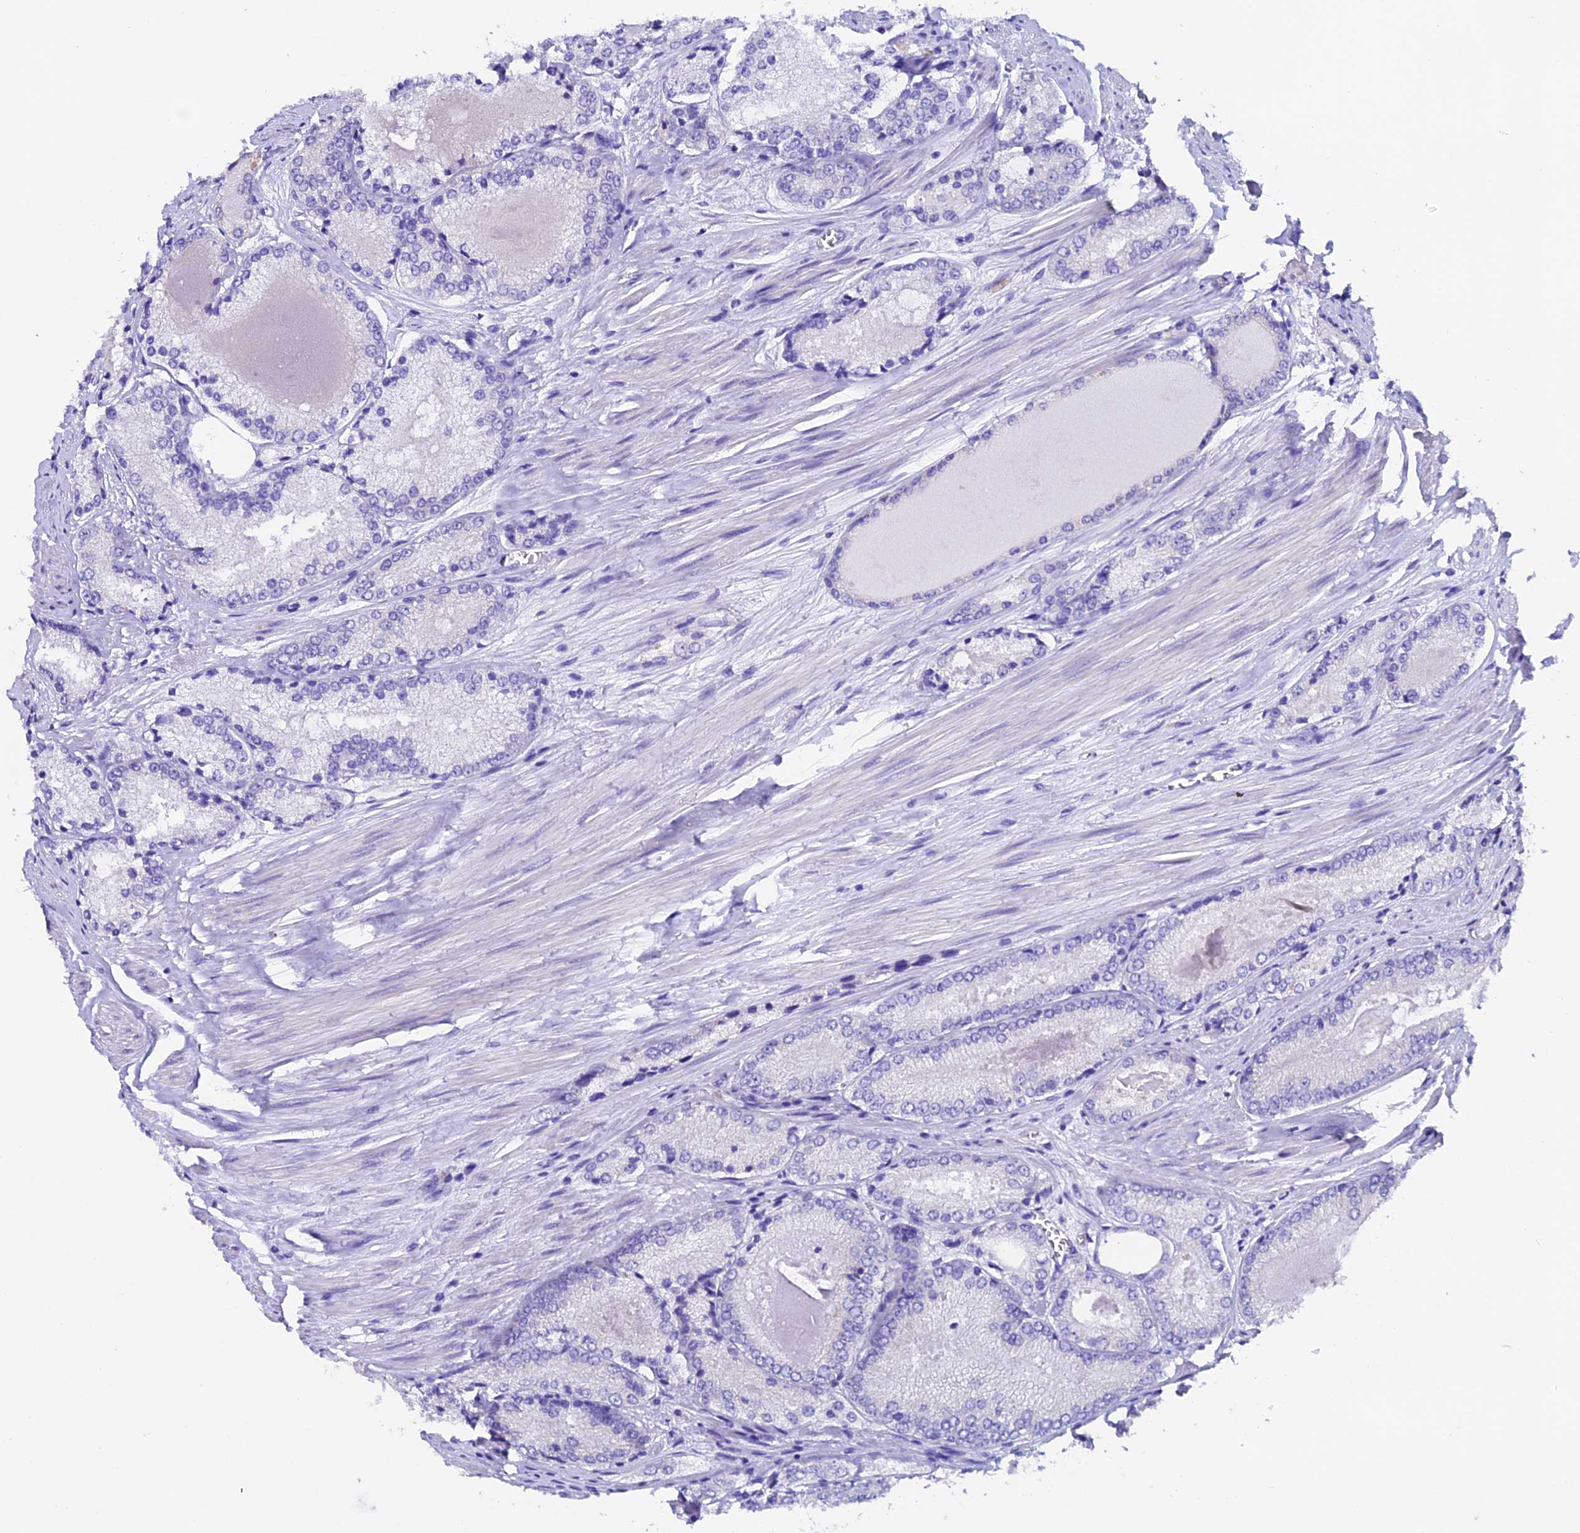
{"staining": {"intensity": "negative", "quantity": "none", "location": "none"}, "tissue": "prostate cancer", "cell_type": "Tumor cells", "image_type": "cancer", "snomed": [{"axis": "morphology", "description": "Adenocarcinoma, Low grade"}, {"axis": "topography", "description": "Prostate"}], "caption": "Immunohistochemical staining of prostate cancer (adenocarcinoma (low-grade)) reveals no significant positivity in tumor cells. Nuclei are stained in blue.", "gene": "COMTD1", "patient": {"sex": "male", "age": 68}}